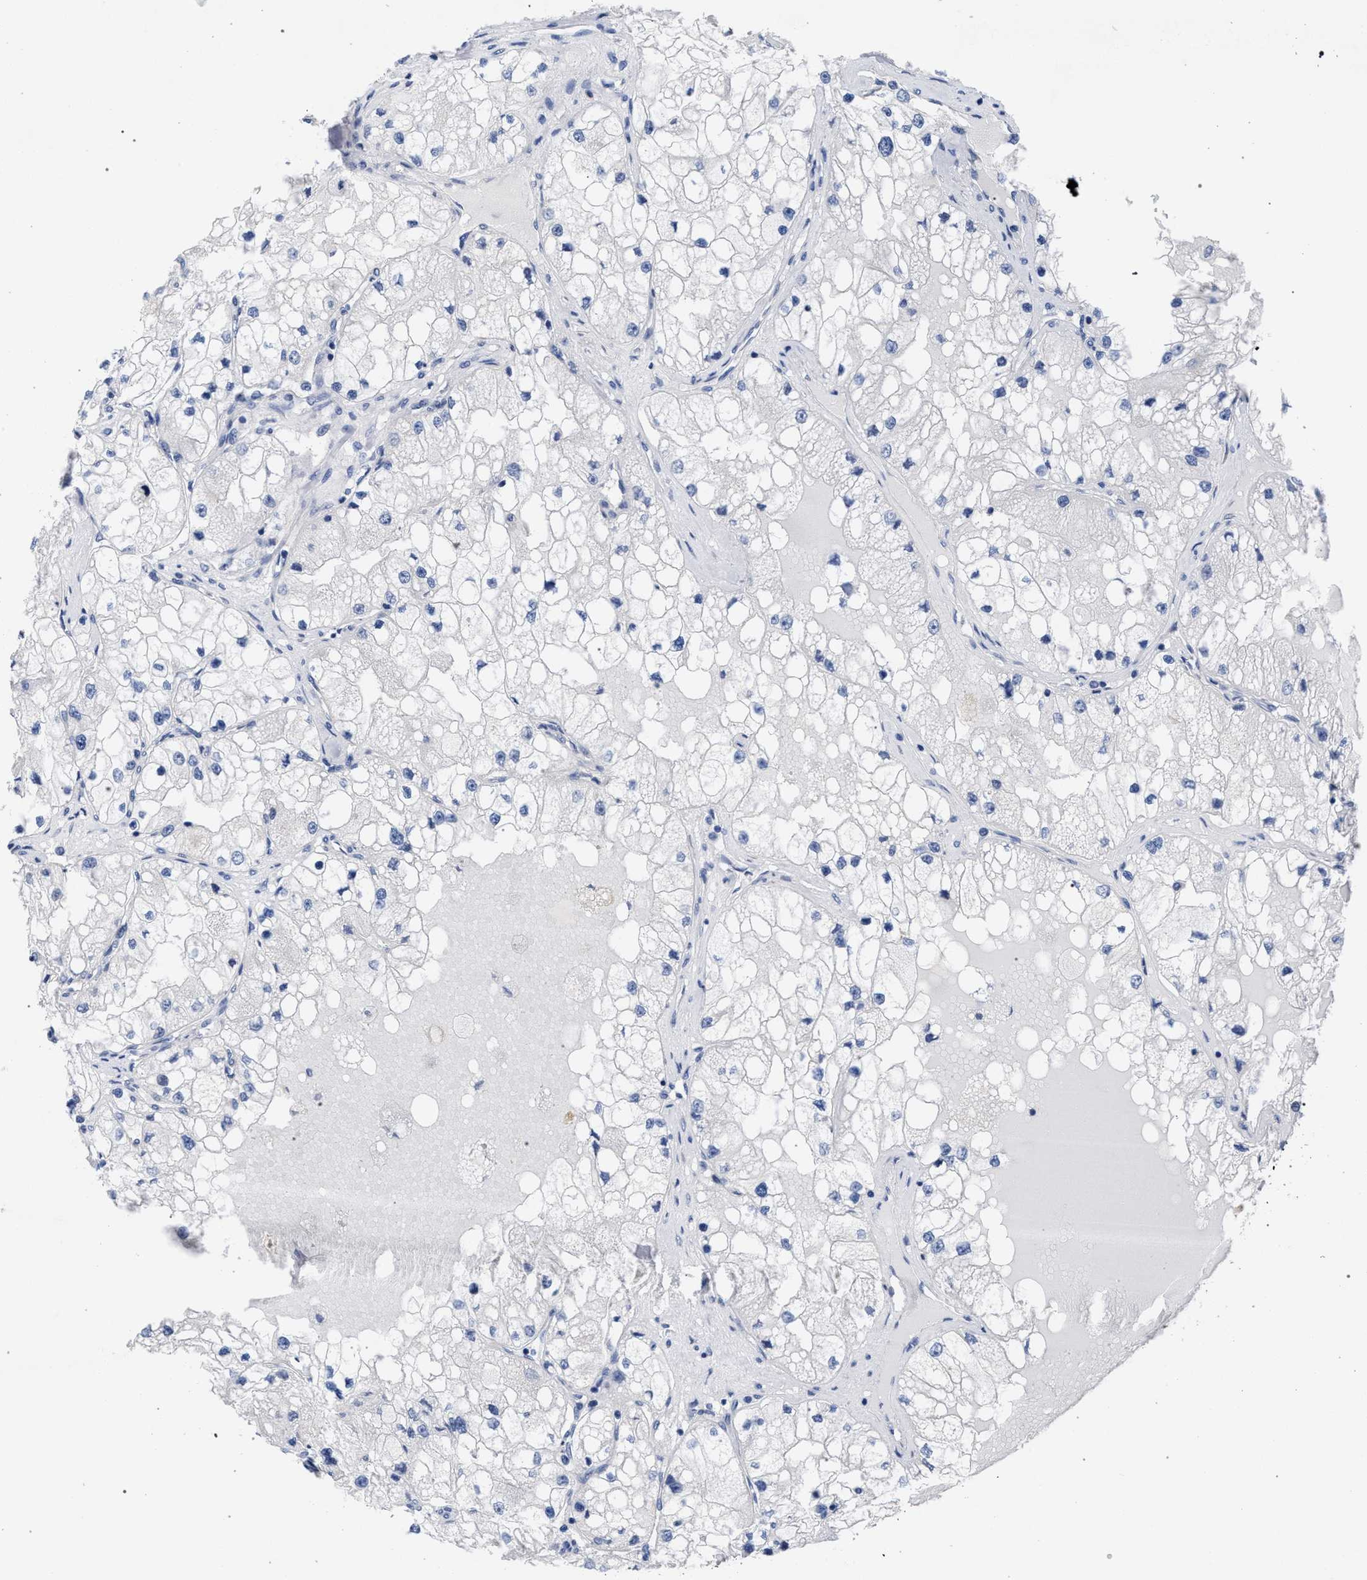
{"staining": {"intensity": "negative", "quantity": "none", "location": "none"}, "tissue": "renal cancer", "cell_type": "Tumor cells", "image_type": "cancer", "snomed": [{"axis": "morphology", "description": "Adenocarcinoma, NOS"}, {"axis": "topography", "description": "Kidney"}], "caption": "Immunohistochemistry (IHC) of human renal cancer demonstrates no positivity in tumor cells. (IHC, brightfield microscopy, high magnification).", "gene": "GOLGA2", "patient": {"sex": "male", "age": 68}}